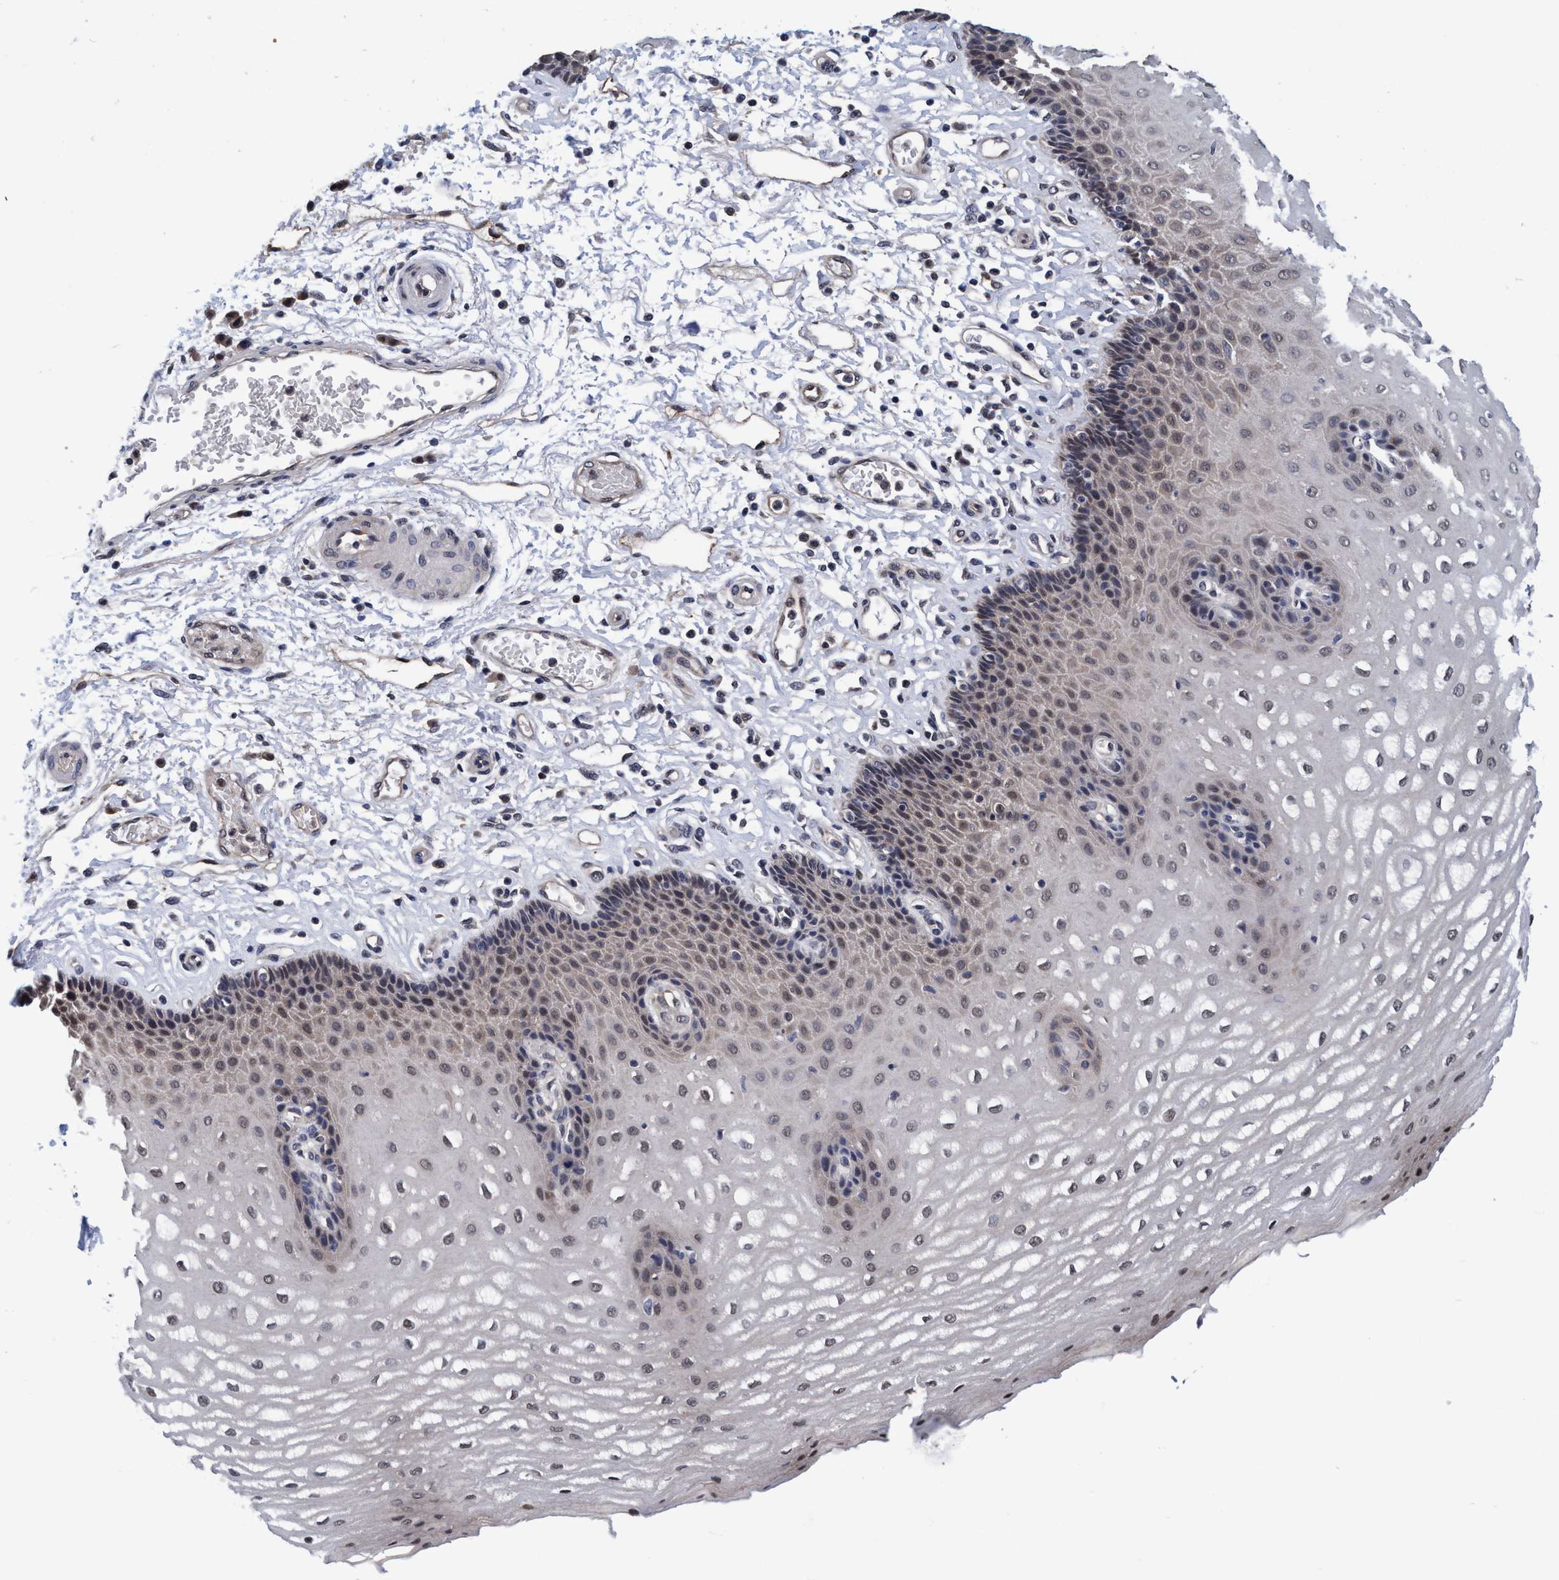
{"staining": {"intensity": "weak", "quantity": ">75%", "location": "cytoplasmic/membranous,nuclear"}, "tissue": "esophagus", "cell_type": "Squamous epithelial cells", "image_type": "normal", "snomed": [{"axis": "morphology", "description": "Normal tissue, NOS"}, {"axis": "topography", "description": "Esophagus"}], "caption": "Protein expression analysis of normal esophagus displays weak cytoplasmic/membranous,nuclear staining in approximately >75% of squamous epithelial cells. (DAB = brown stain, brightfield microscopy at high magnification).", "gene": "PSMD12", "patient": {"sex": "male", "age": 54}}